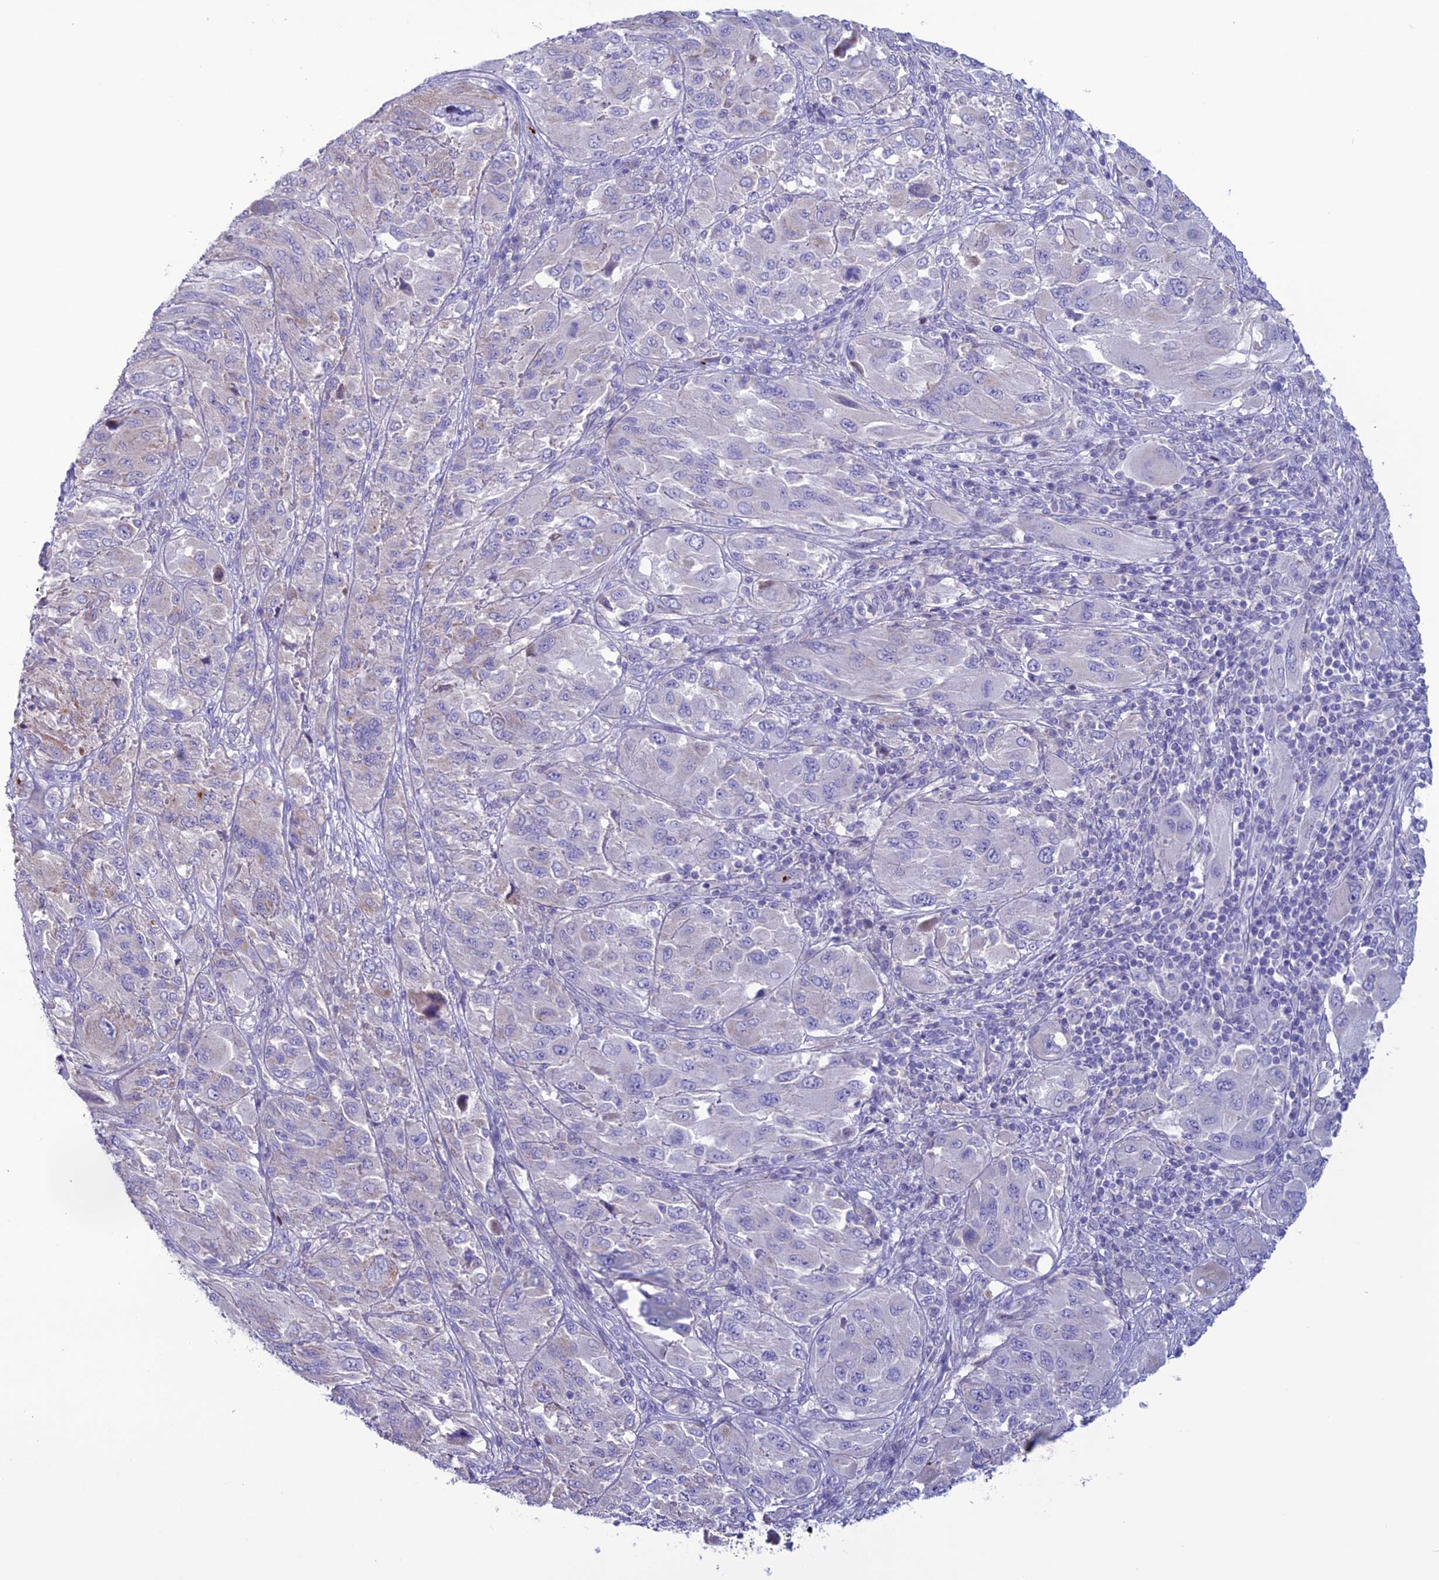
{"staining": {"intensity": "negative", "quantity": "none", "location": "none"}, "tissue": "melanoma", "cell_type": "Tumor cells", "image_type": "cancer", "snomed": [{"axis": "morphology", "description": "Malignant melanoma, NOS"}, {"axis": "topography", "description": "Skin"}], "caption": "IHC image of neoplastic tissue: human melanoma stained with DAB (3,3'-diaminobenzidine) displays no significant protein positivity in tumor cells.", "gene": "C21orf140", "patient": {"sex": "female", "age": 91}}